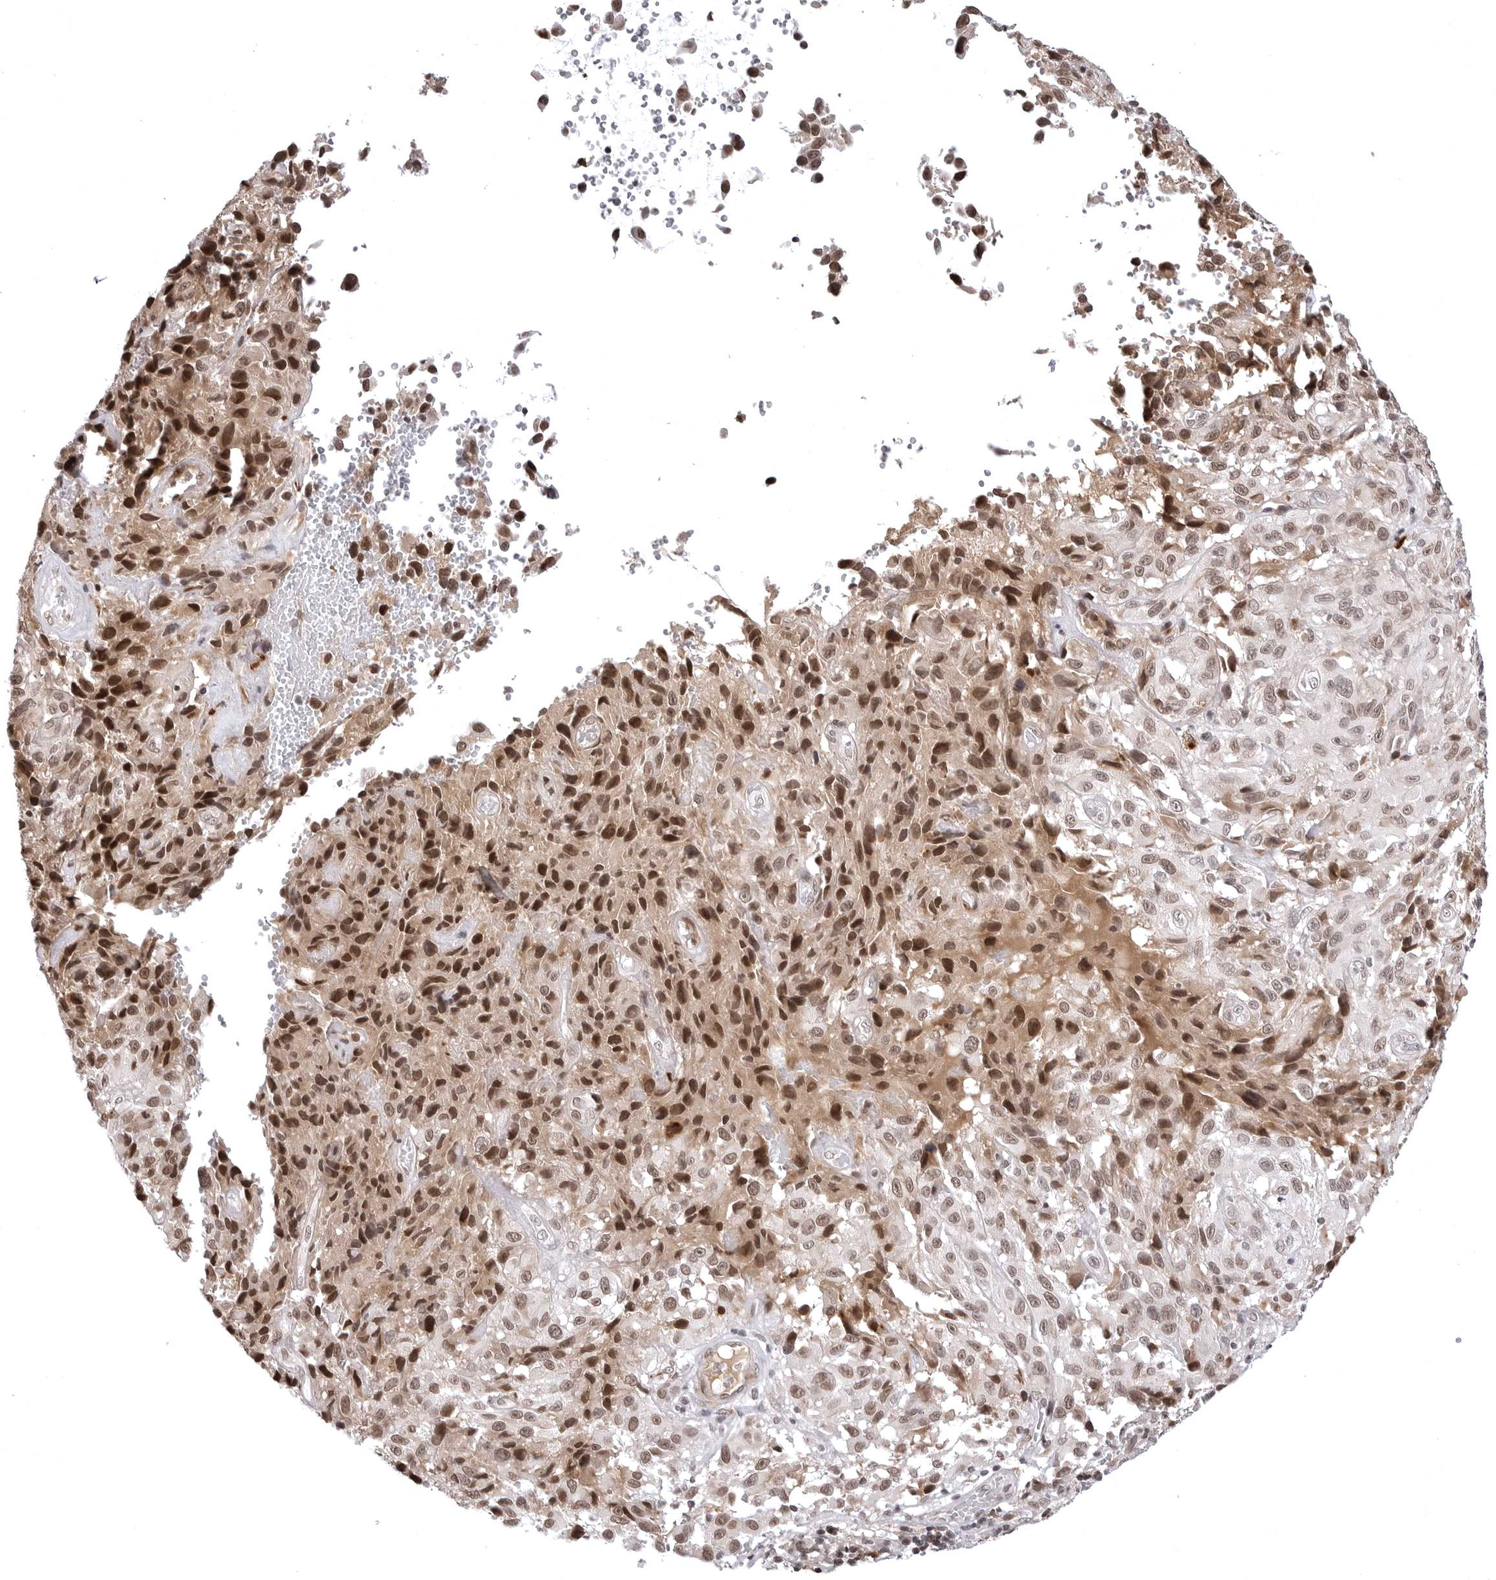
{"staining": {"intensity": "moderate", "quantity": "<25%", "location": "nuclear"}, "tissue": "melanoma", "cell_type": "Tumor cells", "image_type": "cancer", "snomed": [{"axis": "morphology", "description": "Malignant melanoma, NOS"}, {"axis": "topography", "description": "Skin"}], "caption": "This is an image of immunohistochemistry staining of malignant melanoma, which shows moderate staining in the nuclear of tumor cells.", "gene": "PHF3", "patient": {"sex": "male", "age": 66}}